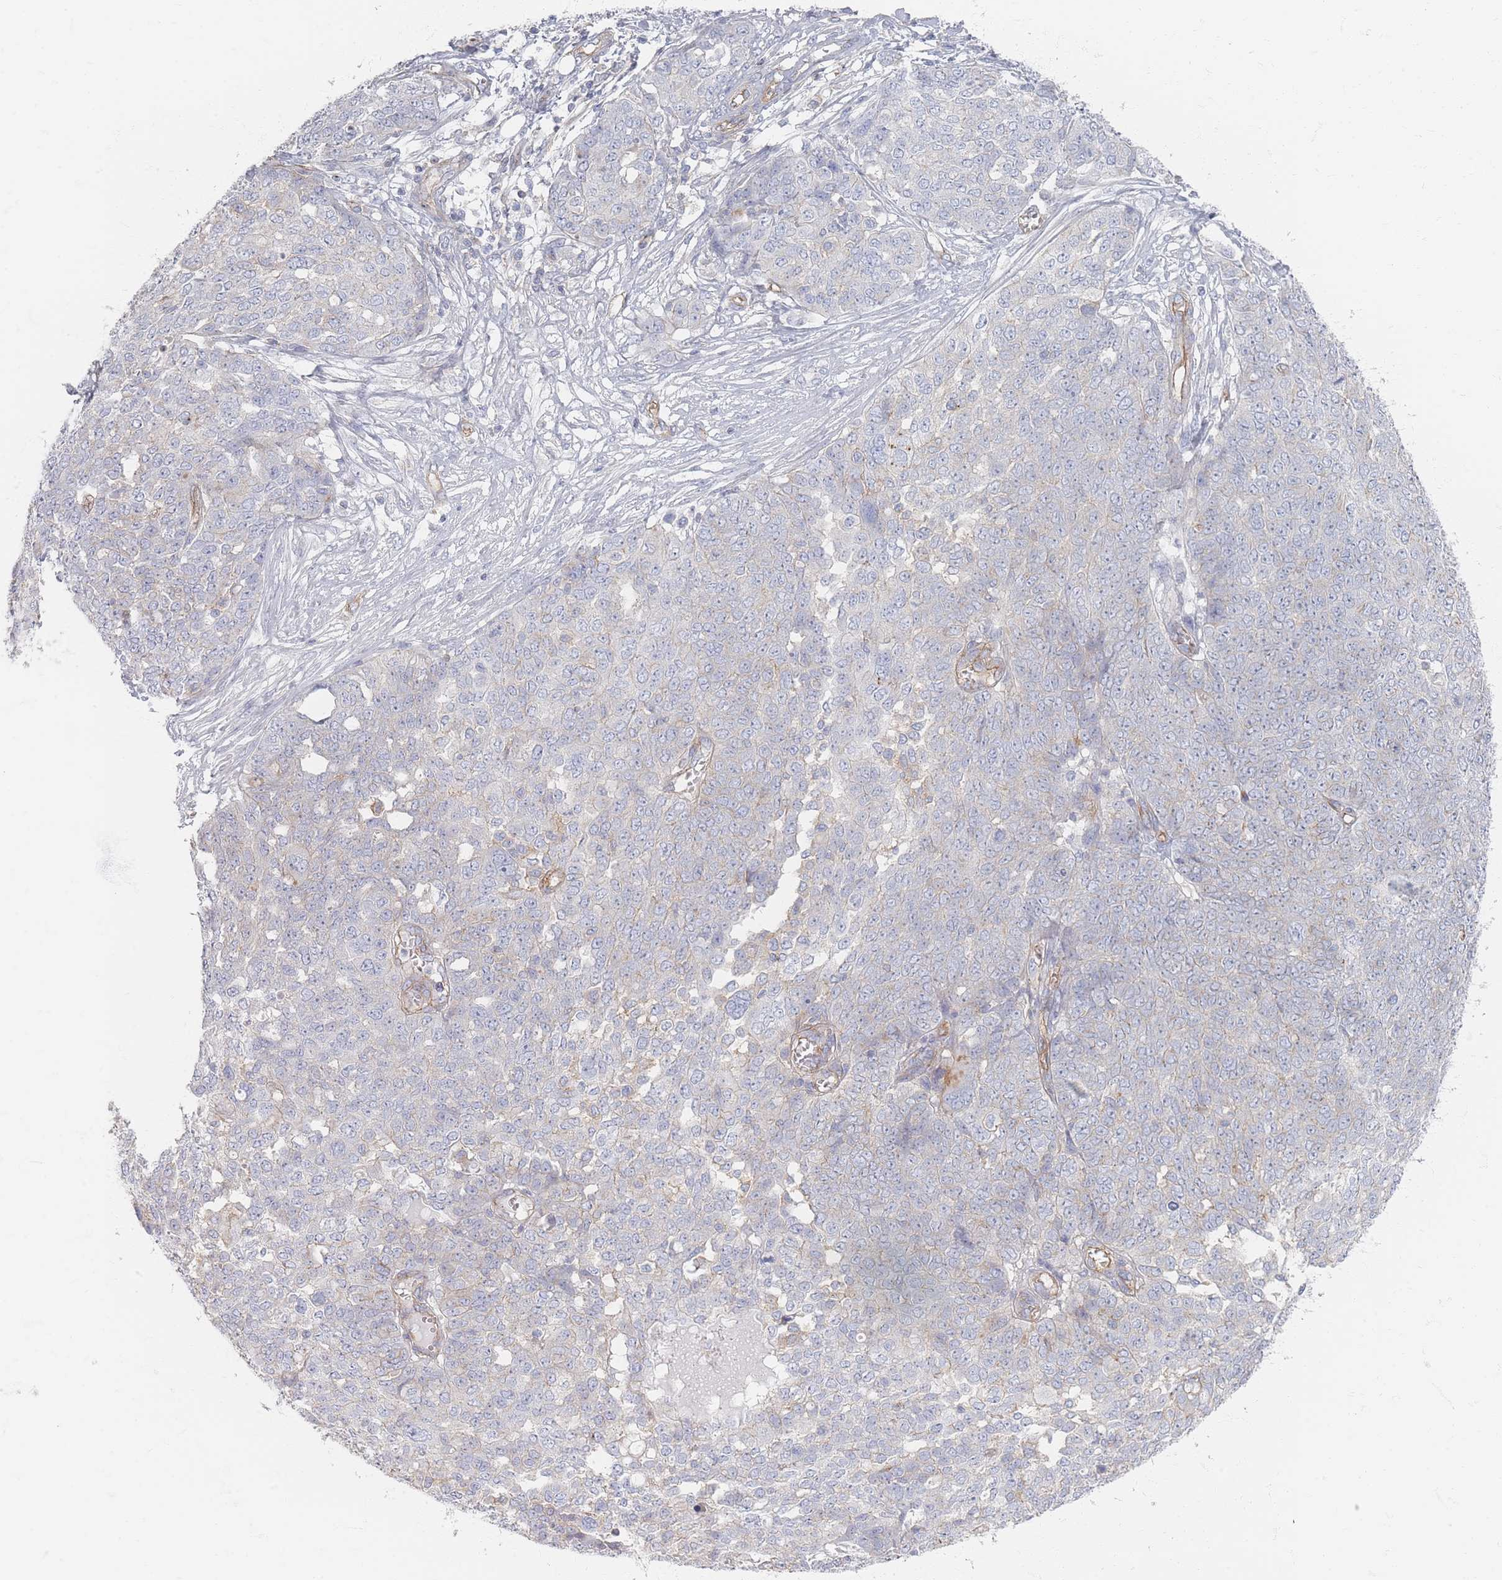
{"staining": {"intensity": "negative", "quantity": "none", "location": "none"}, "tissue": "ovarian cancer", "cell_type": "Tumor cells", "image_type": "cancer", "snomed": [{"axis": "morphology", "description": "Cystadenocarcinoma, serous, NOS"}, {"axis": "topography", "description": "Soft tissue"}, {"axis": "topography", "description": "Ovary"}], "caption": "This histopathology image is of ovarian cancer (serous cystadenocarcinoma) stained with IHC to label a protein in brown with the nuclei are counter-stained blue. There is no positivity in tumor cells.", "gene": "GNB1", "patient": {"sex": "female", "age": 57}}